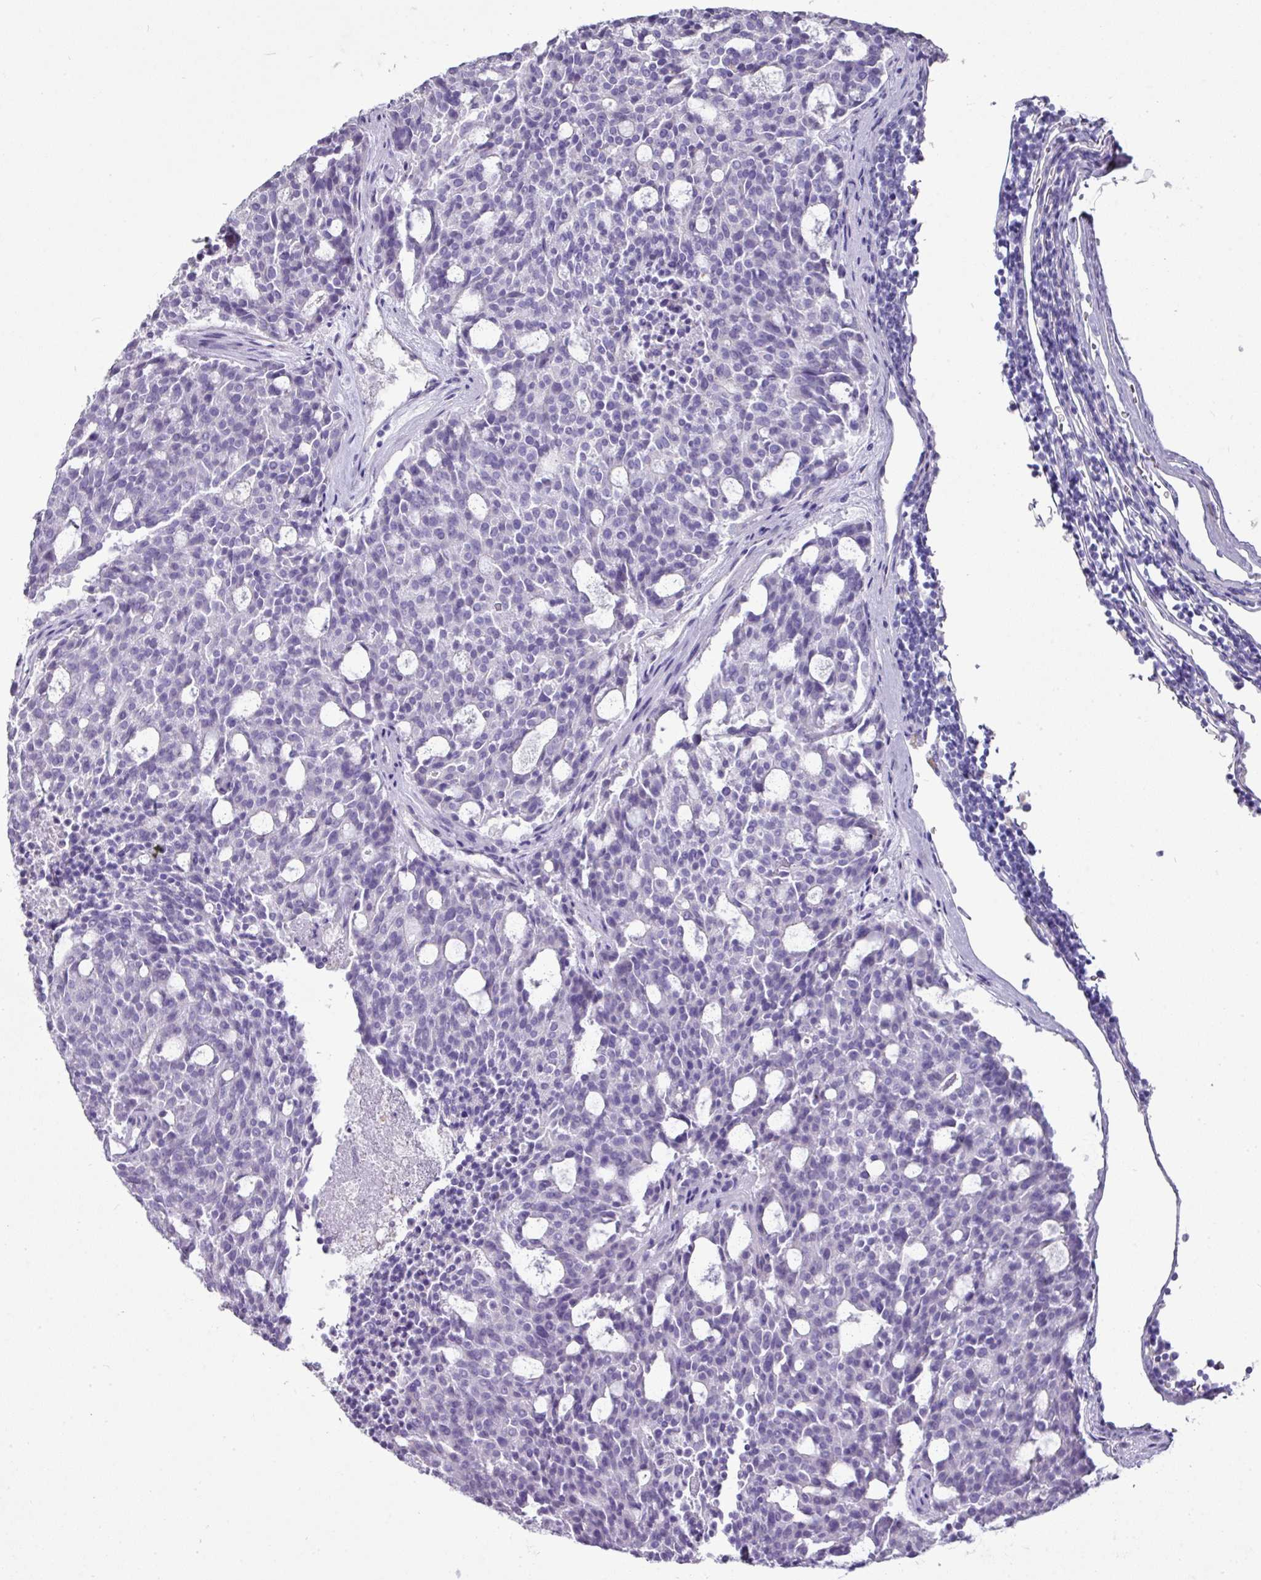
{"staining": {"intensity": "moderate", "quantity": "<25%", "location": "cytoplasmic/membranous"}, "tissue": "carcinoid", "cell_type": "Tumor cells", "image_type": "cancer", "snomed": [{"axis": "morphology", "description": "Carcinoid, malignant, NOS"}, {"axis": "topography", "description": "Pancreas"}], "caption": "Carcinoid (malignant) stained with a brown dye displays moderate cytoplasmic/membranous positive positivity in approximately <25% of tumor cells.", "gene": "GSTA3", "patient": {"sex": "female", "age": 54}}